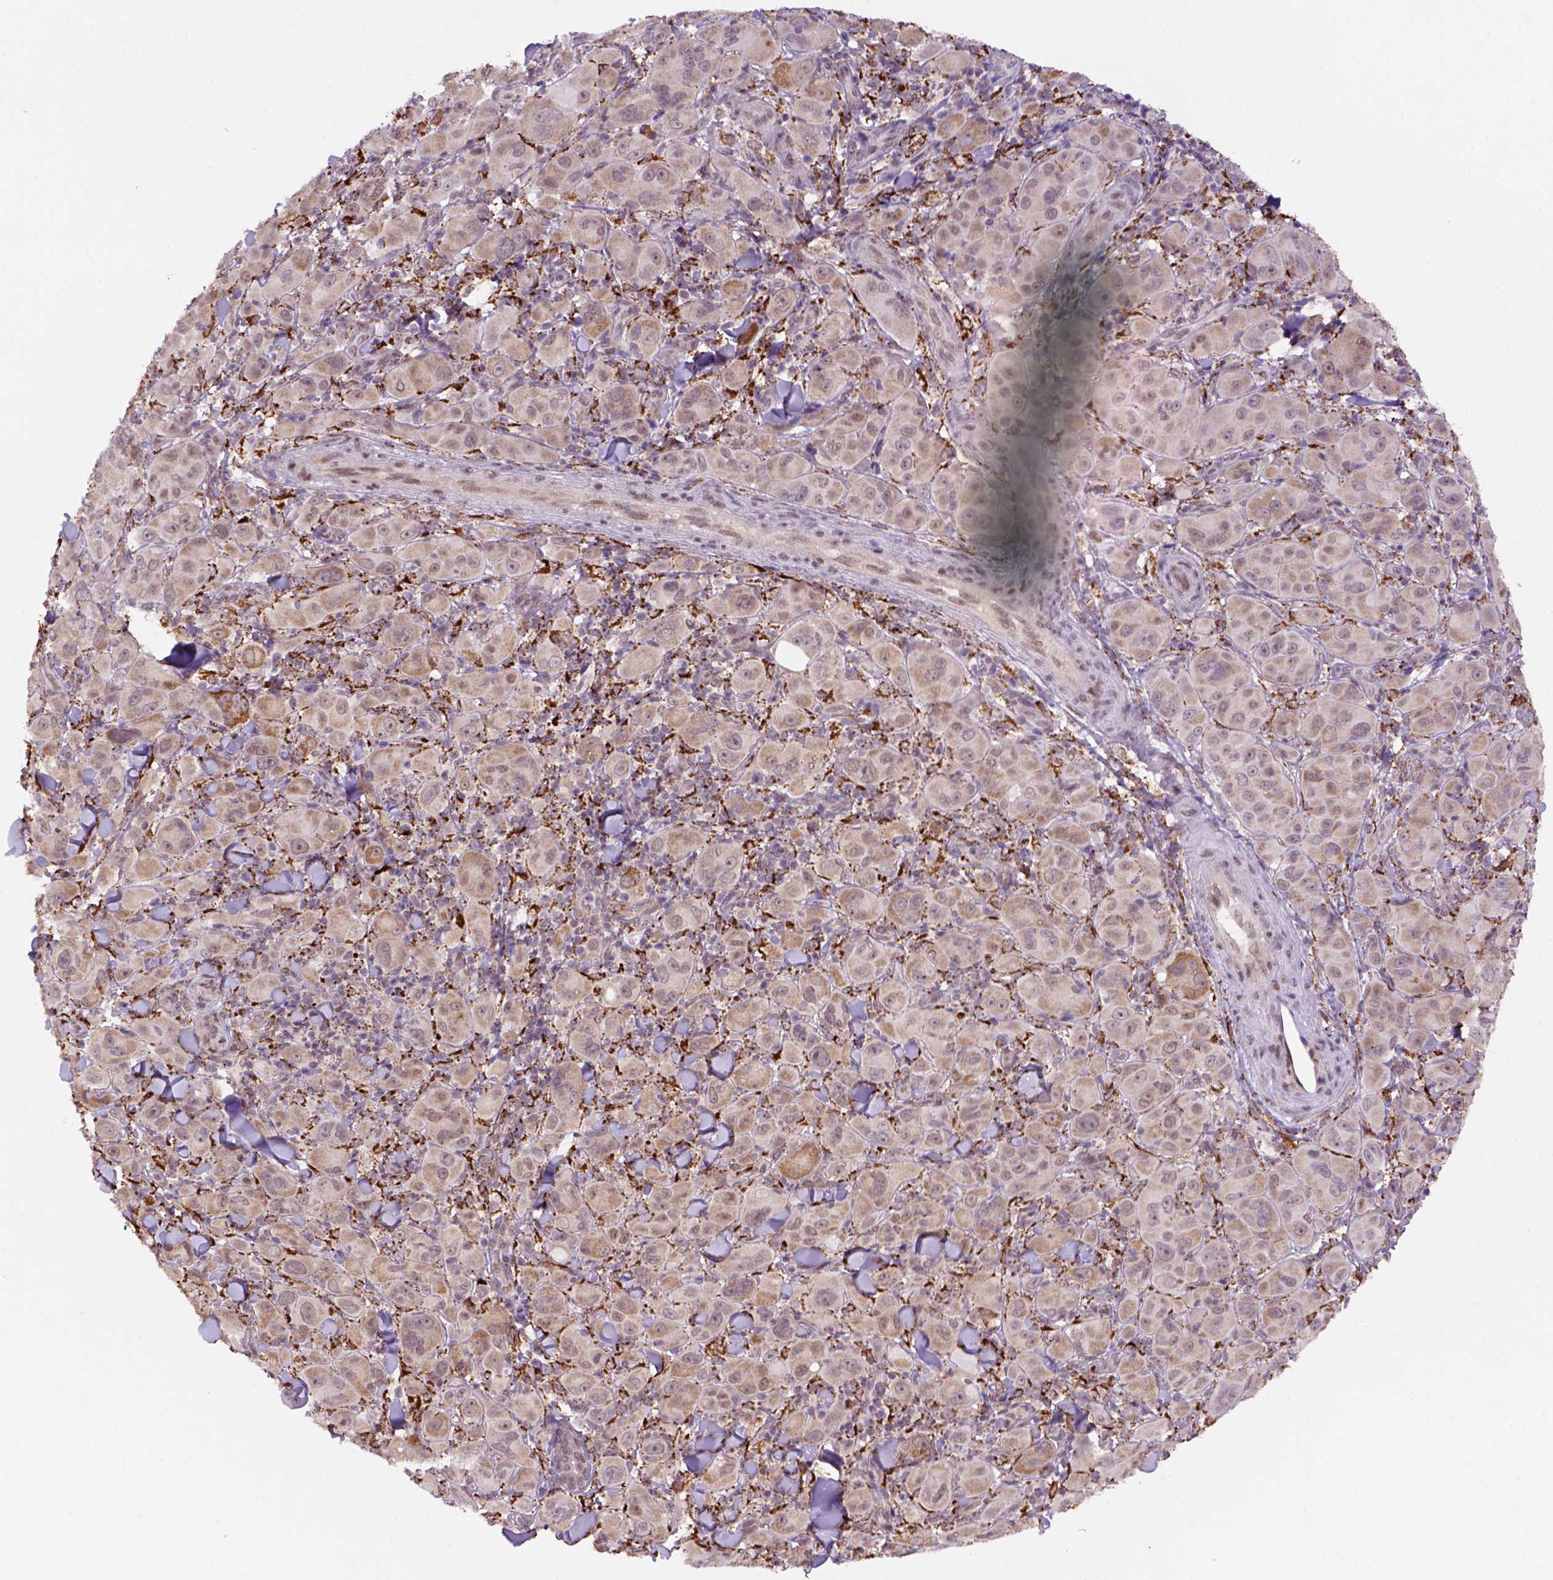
{"staining": {"intensity": "moderate", "quantity": ">75%", "location": "cytoplasmic/membranous"}, "tissue": "melanoma", "cell_type": "Tumor cells", "image_type": "cancer", "snomed": [{"axis": "morphology", "description": "Malignant melanoma, NOS"}, {"axis": "topography", "description": "Skin"}], "caption": "Protein expression by immunohistochemistry demonstrates moderate cytoplasmic/membranous expression in about >75% of tumor cells in malignant melanoma.", "gene": "FZD7", "patient": {"sex": "female", "age": 87}}